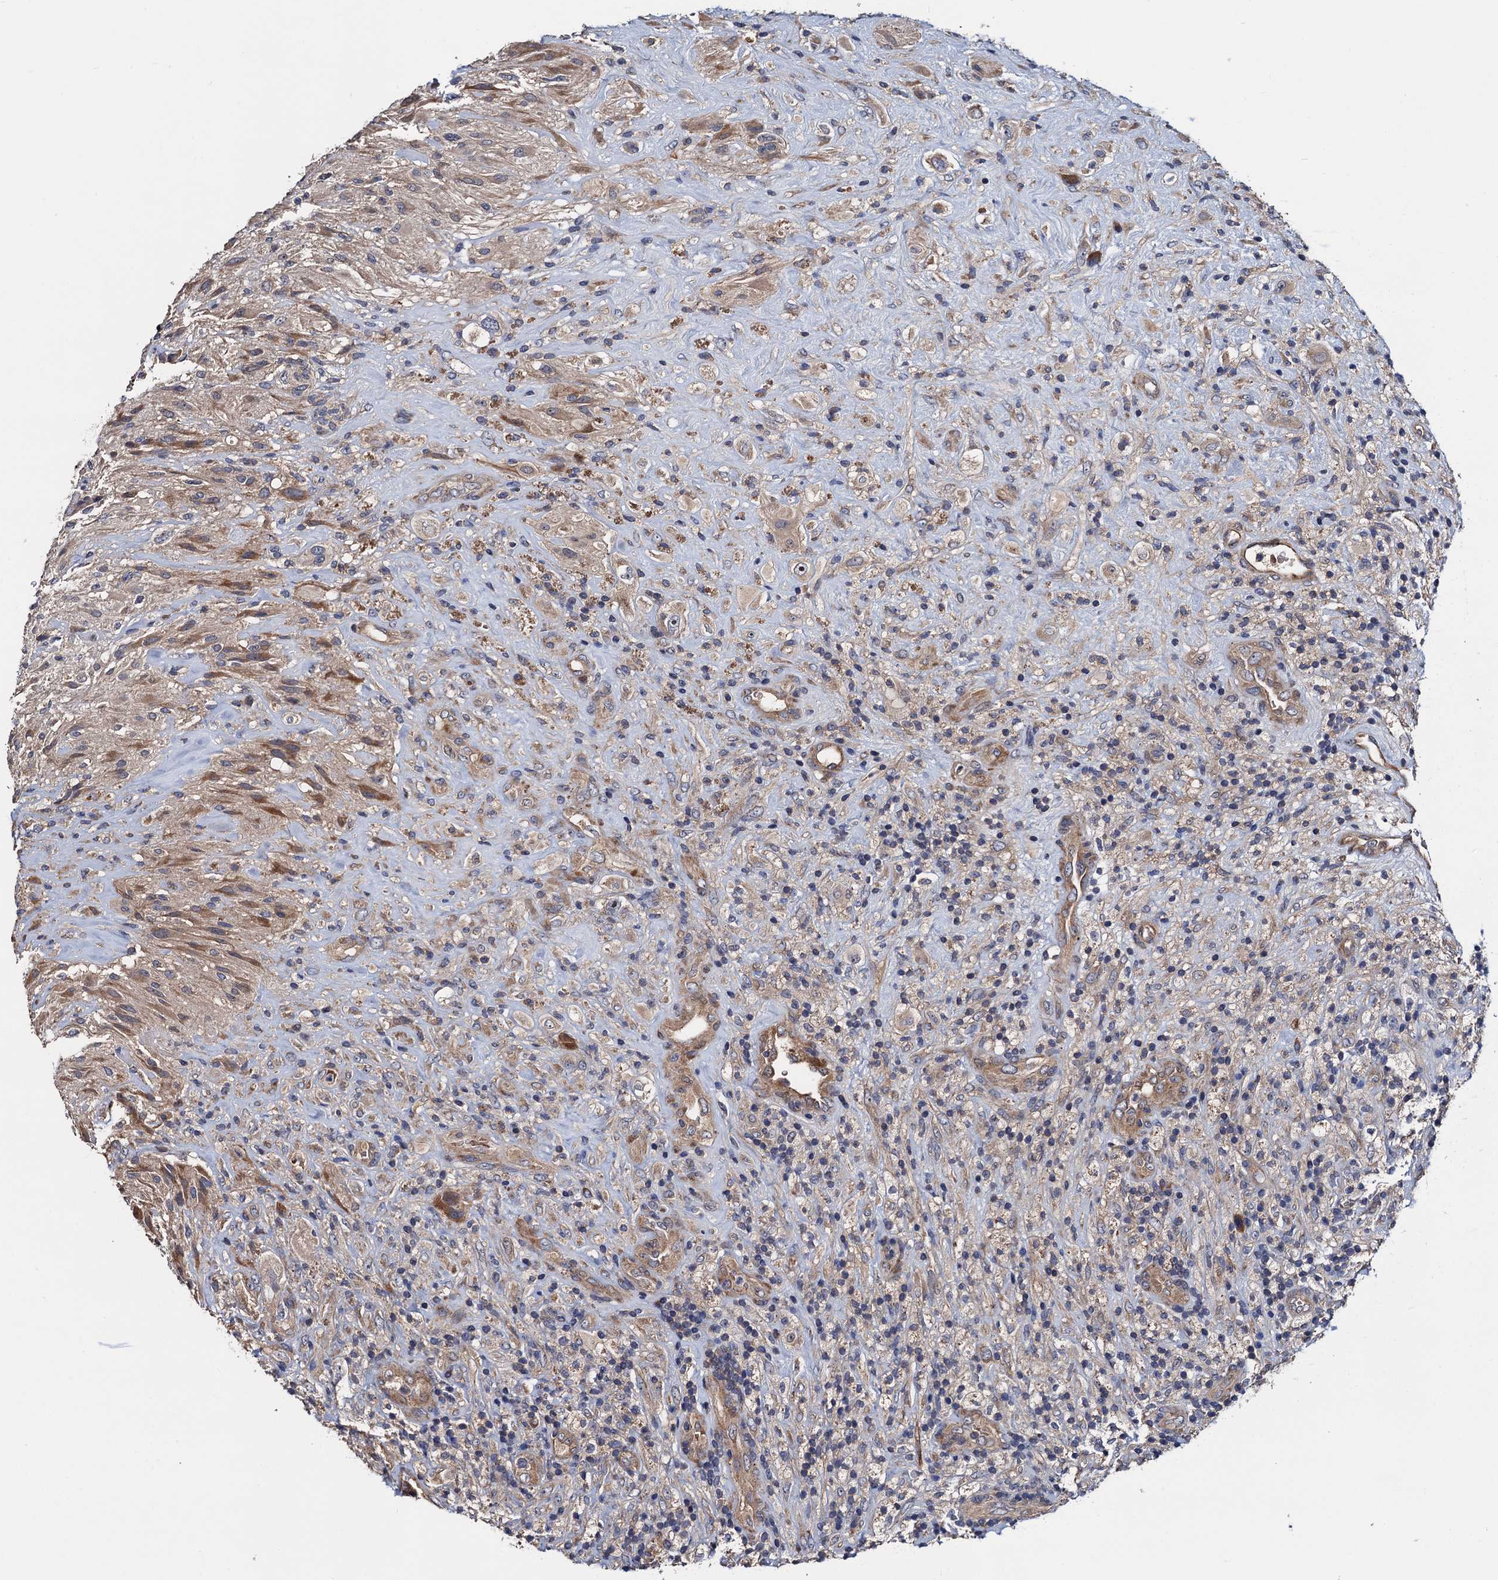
{"staining": {"intensity": "weak", "quantity": "<25%", "location": "cytoplasmic/membranous"}, "tissue": "glioma", "cell_type": "Tumor cells", "image_type": "cancer", "snomed": [{"axis": "morphology", "description": "Glioma, malignant, High grade"}, {"axis": "topography", "description": "Brain"}], "caption": "The immunohistochemistry micrograph has no significant positivity in tumor cells of malignant glioma (high-grade) tissue. The staining was performed using DAB to visualize the protein expression in brown, while the nuclei were stained in blue with hematoxylin (Magnification: 20x).", "gene": "TRMT112", "patient": {"sex": "male", "age": 69}}